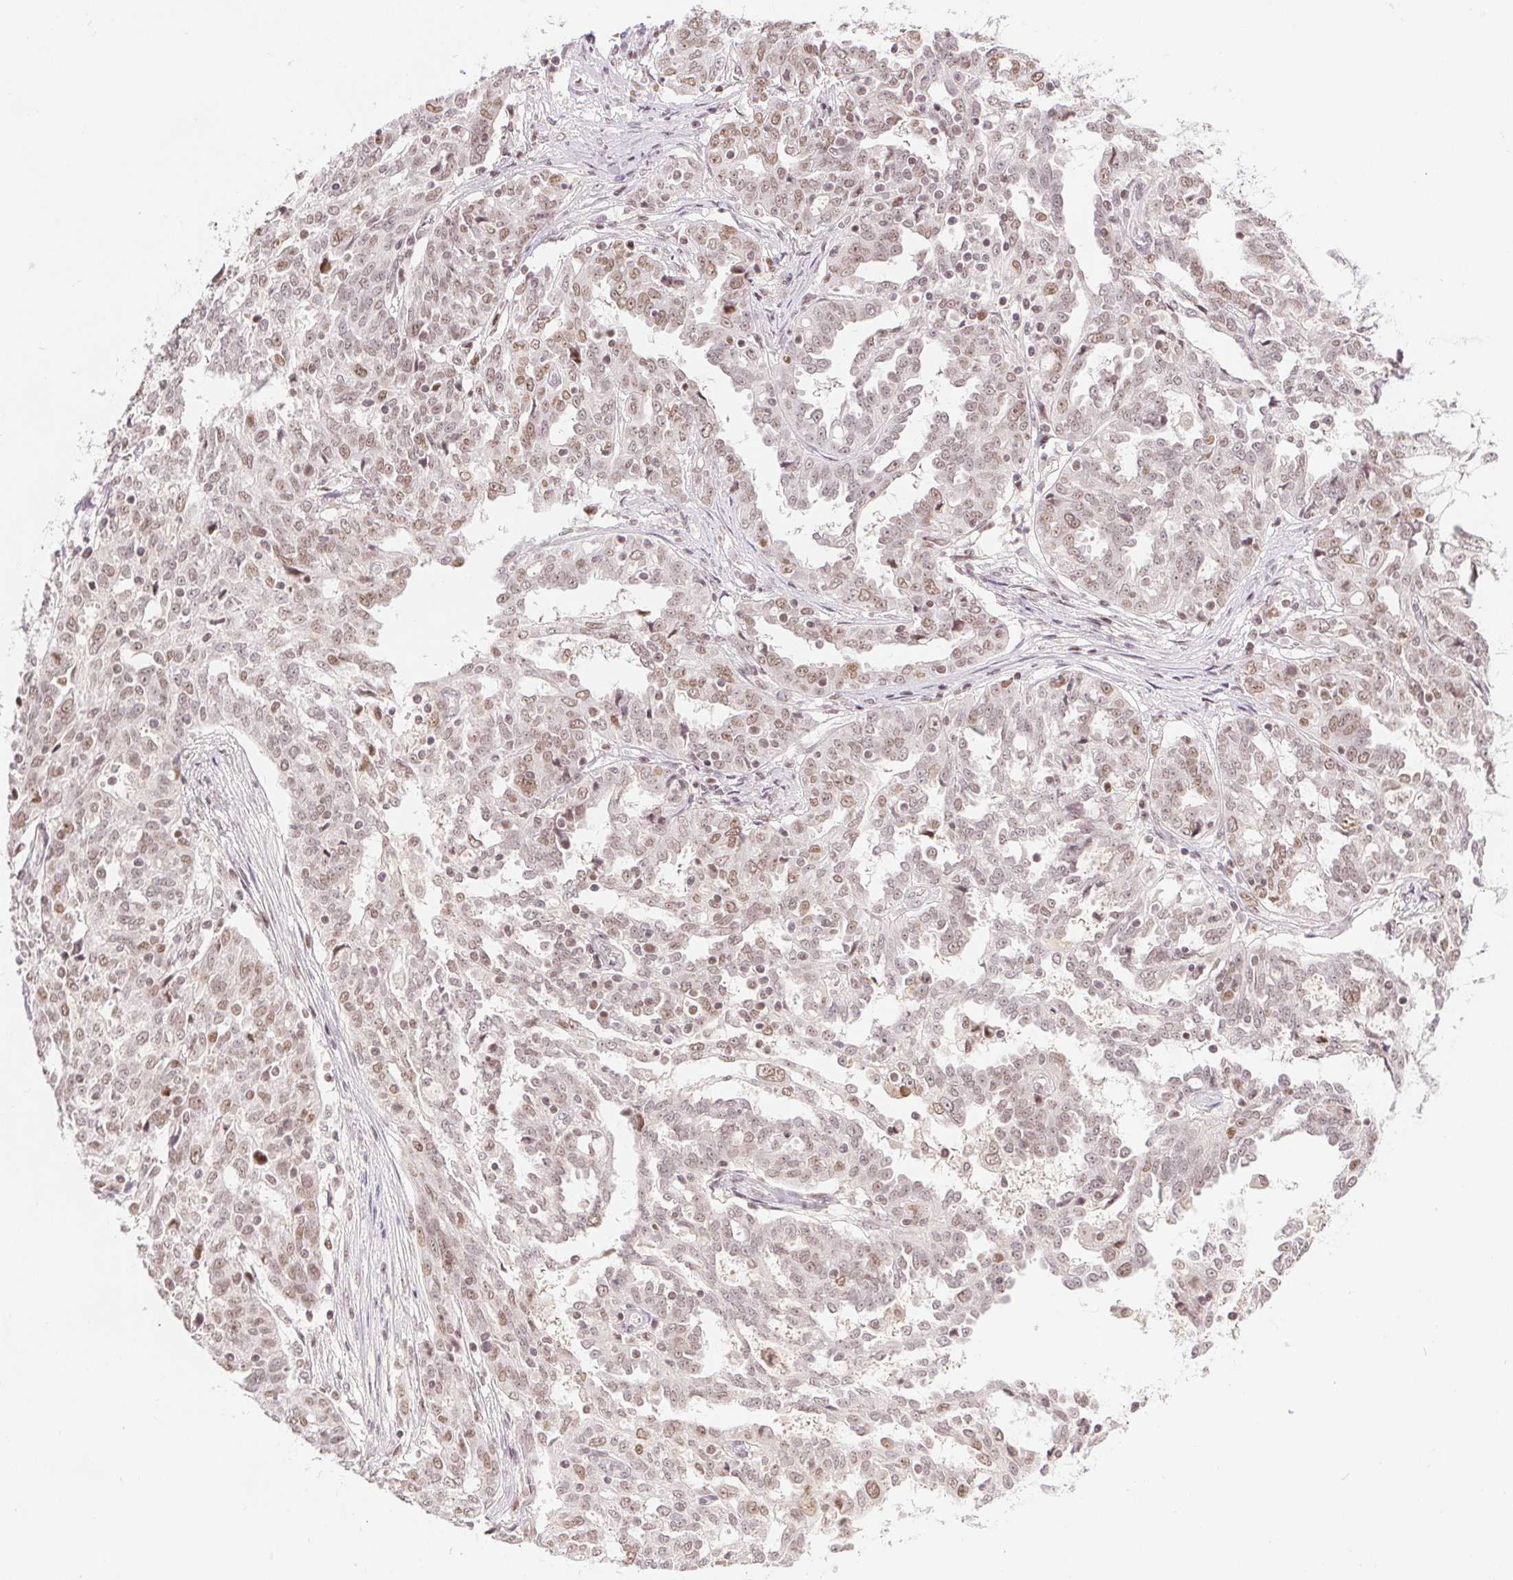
{"staining": {"intensity": "weak", "quantity": "25%-75%", "location": "nuclear"}, "tissue": "ovarian cancer", "cell_type": "Tumor cells", "image_type": "cancer", "snomed": [{"axis": "morphology", "description": "Cystadenocarcinoma, serous, NOS"}, {"axis": "topography", "description": "Ovary"}], "caption": "Ovarian cancer (serous cystadenocarcinoma) stained with a brown dye displays weak nuclear positive expression in approximately 25%-75% of tumor cells.", "gene": "DEK", "patient": {"sex": "female", "age": 67}}